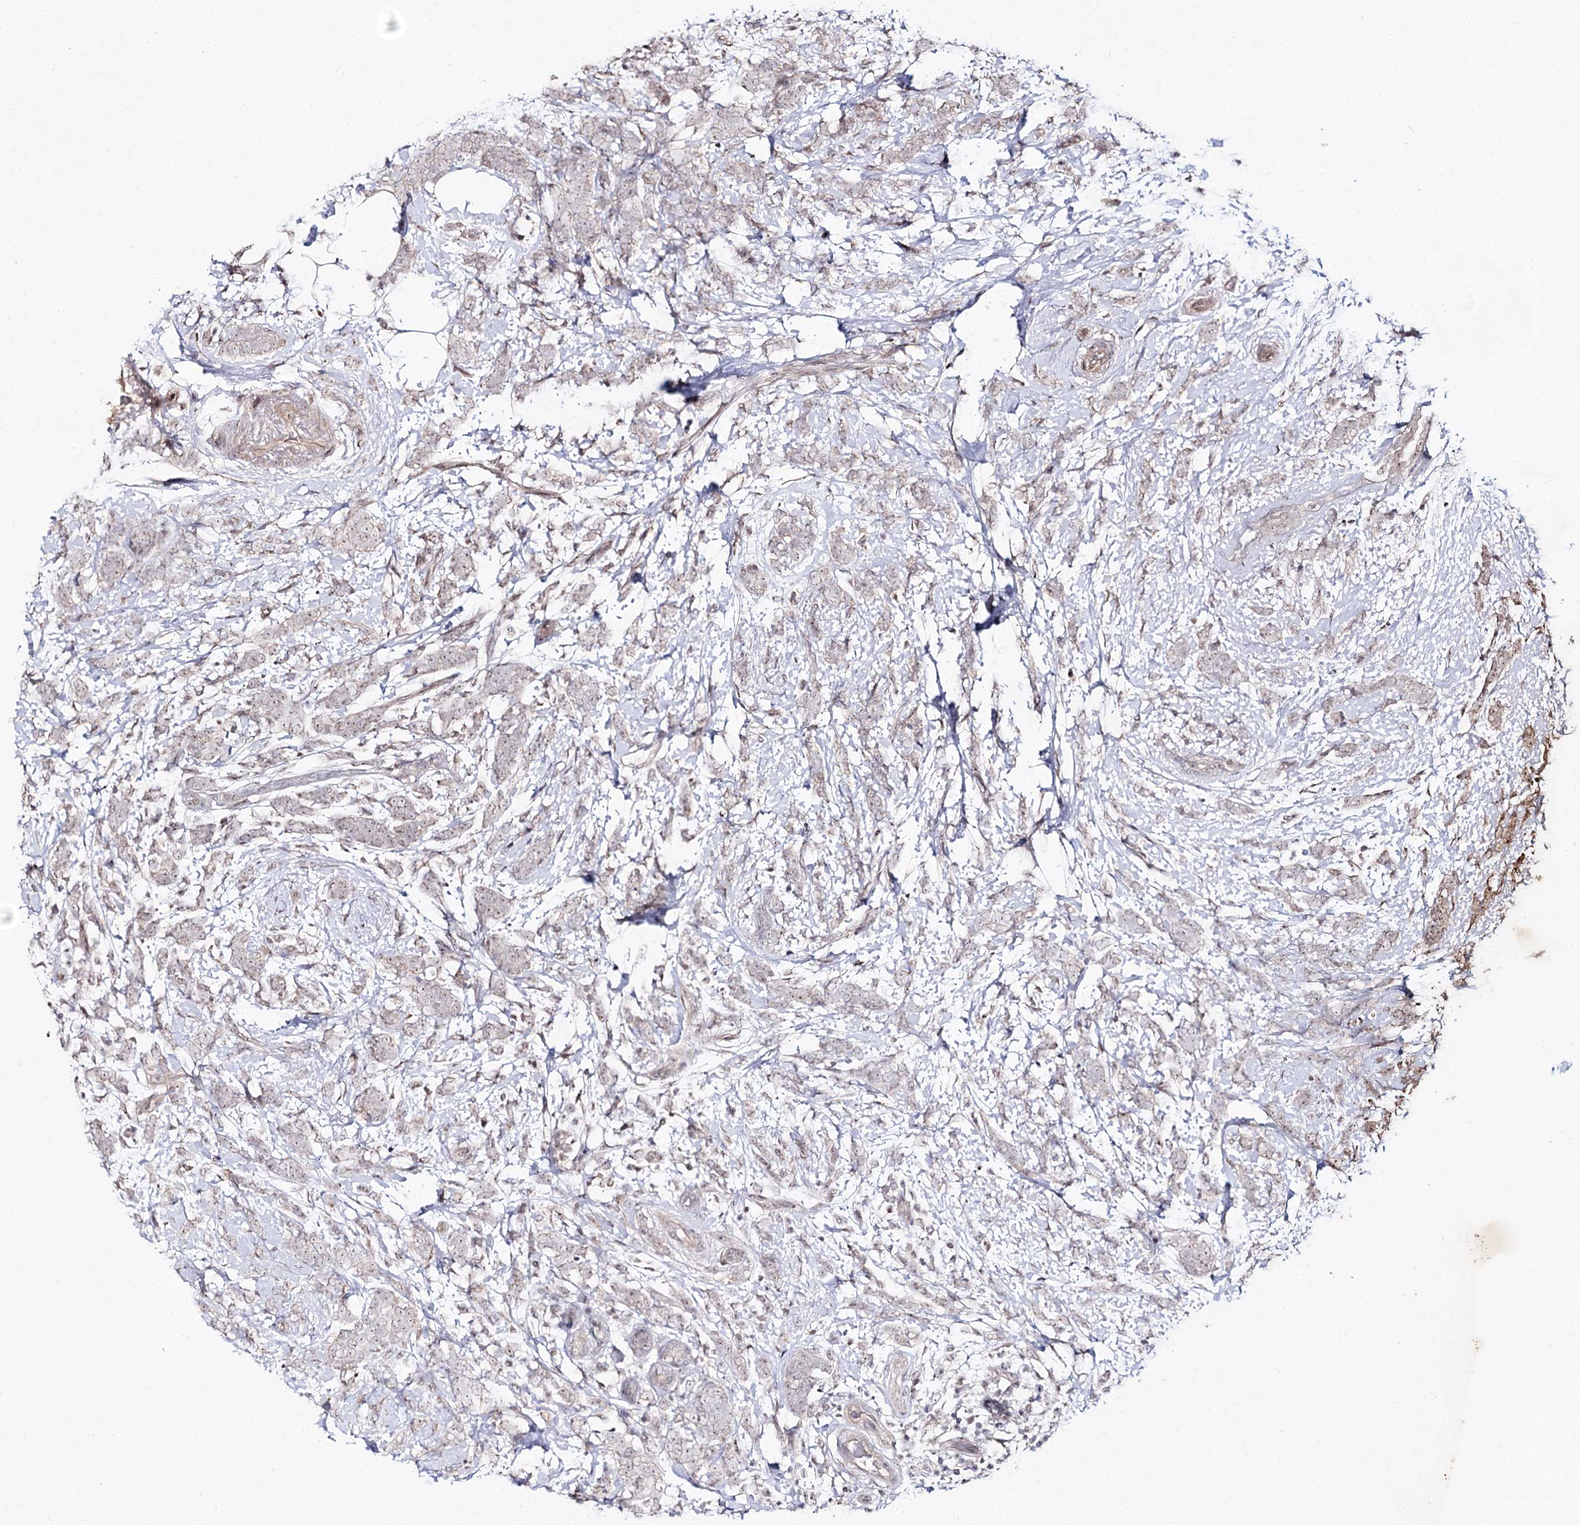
{"staining": {"intensity": "weak", "quantity": "<25%", "location": "cytoplasmic/membranous,nuclear"}, "tissue": "breast cancer", "cell_type": "Tumor cells", "image_type": "cancer", "snomed": [{"axis": "morphology", "description": "Lobular carcinoma"}, {"axis": "topography", "description": "Breast"}], "caption": "The immunohistochemistry (IHC) histopathology image has no significant staining in tumor cells of breast cancer (lobular carcinoma) tissue.", "gene": "RRP9", "patient": {"sex": "female", "age": 58}}